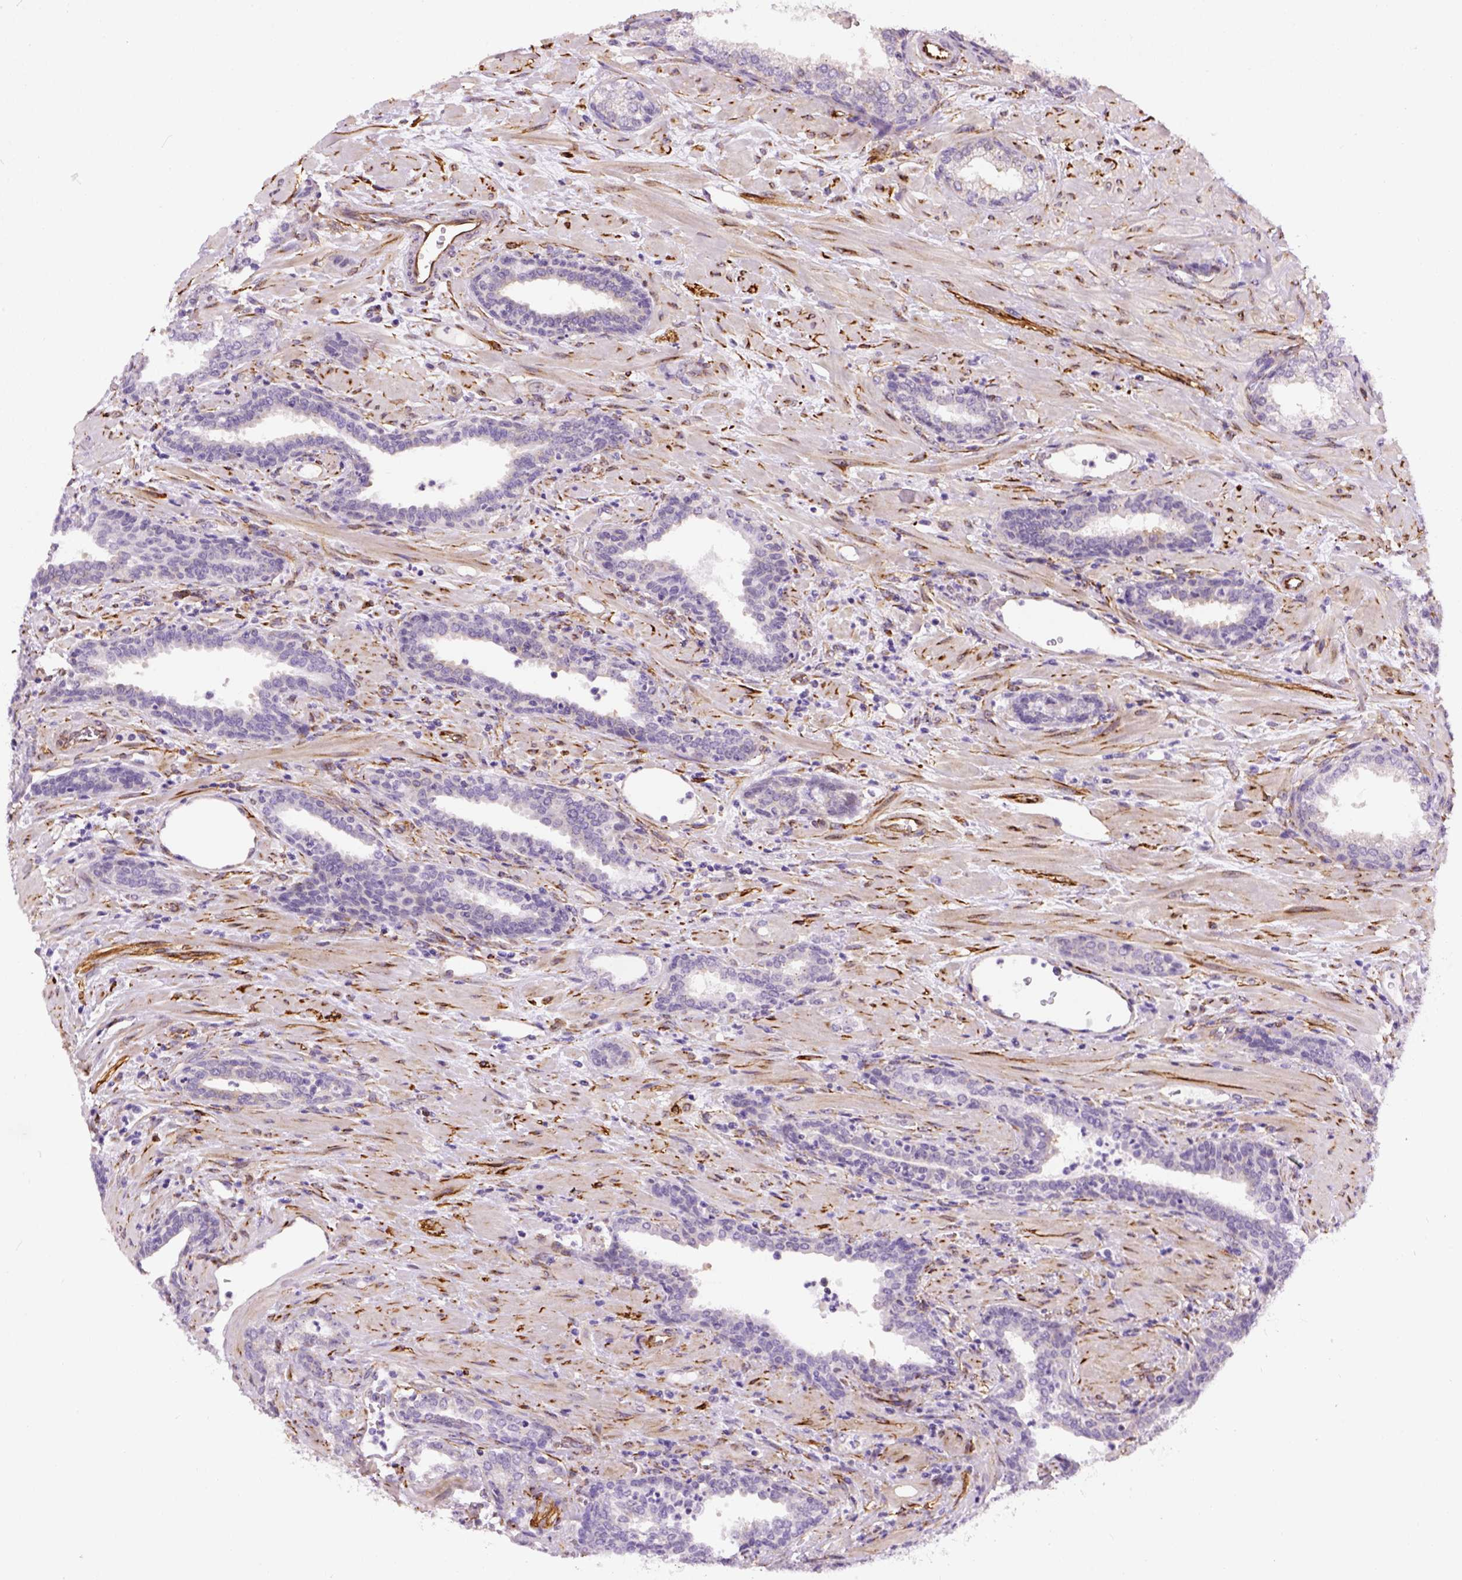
{"staining": {"intensity": "moderate", "quantity": "<25%", "location": "cytoplasmic/membranous"}, "tissue": "prostate cancer", "cell_type": "Tumor cells", "image_type": "cancer", "snomed": [{"axis": "morphology", "description": "Adenocarcinoma, Low grade"}, {"axis": "topography", "description": "Prostate"}], "caption": "Immunohistochemical staining of prostate cancer demonstrates low levels of moderate cytoplasmic/membranous expression in approximately <25% of tumor cells.", "gene": "KAZN", "patient": {"sex": "male", "age": 61}}